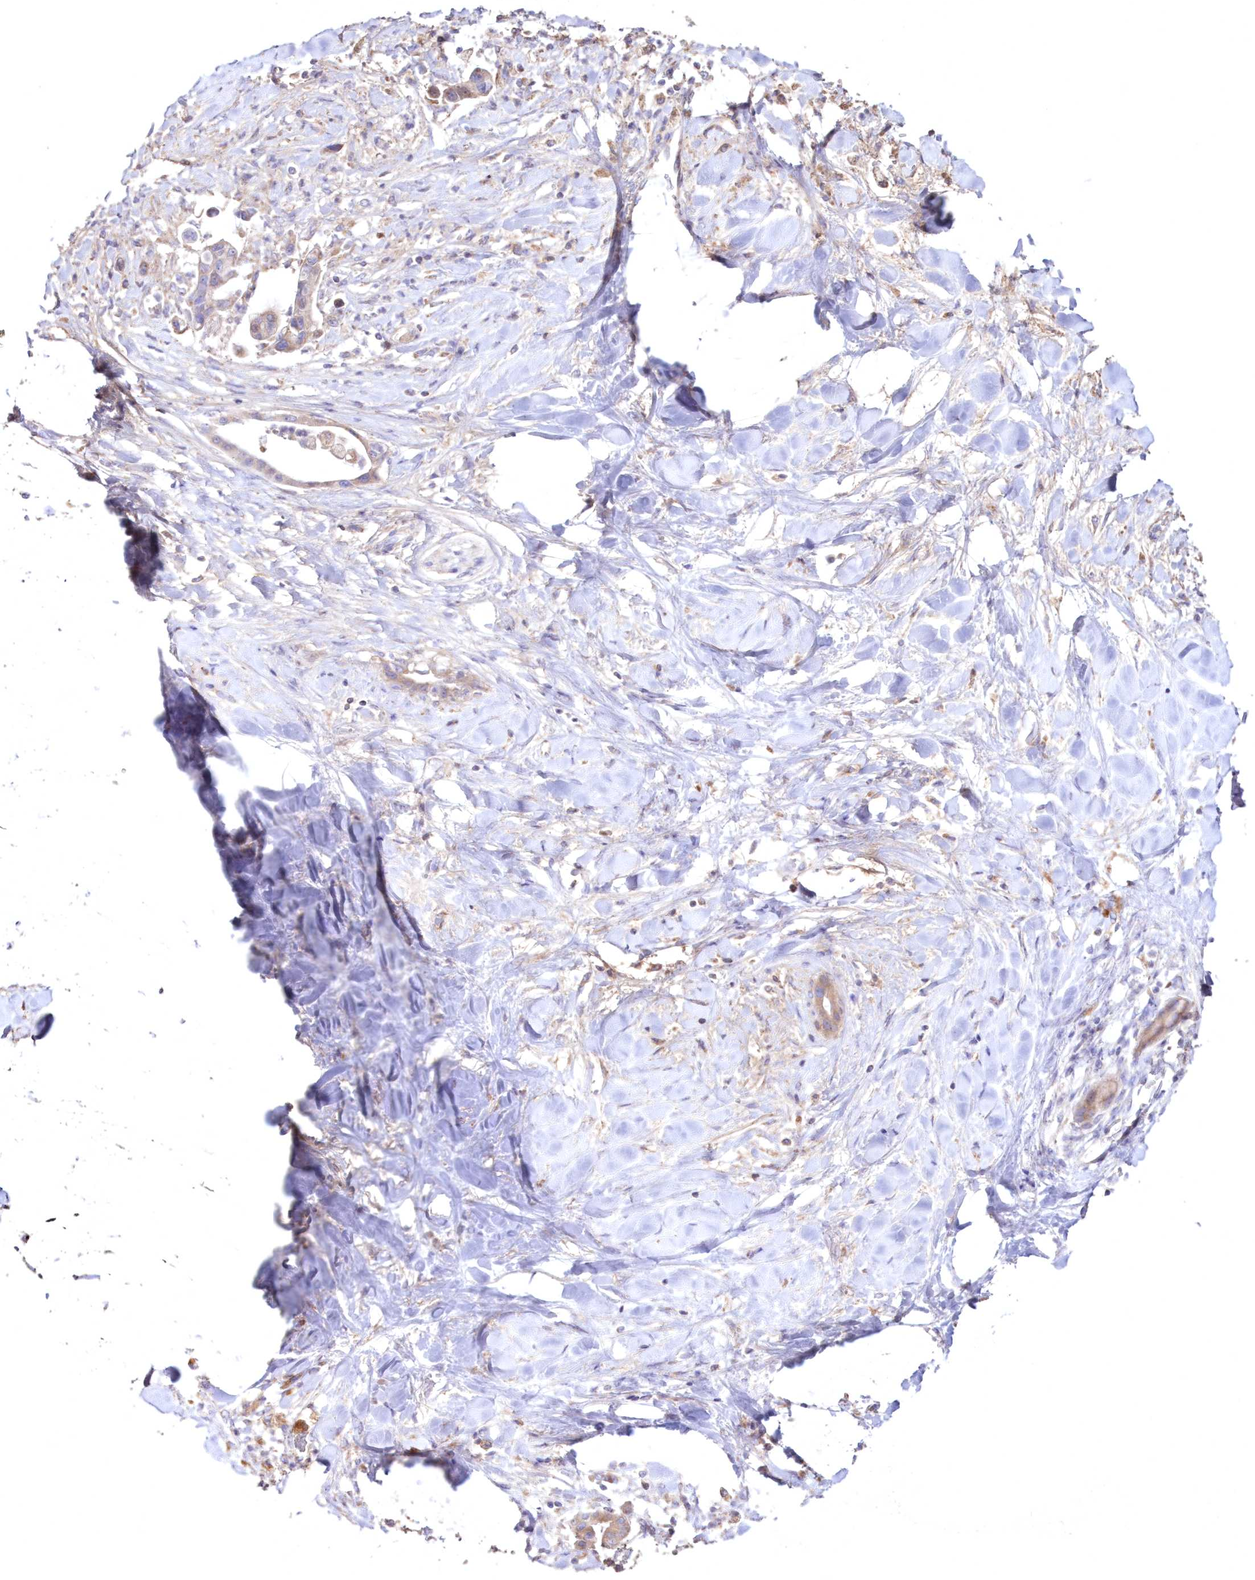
{"staining": {"intensity": "weak", "quantity": "<25%", "location": "cytoplasmic/membranous"}, "tissue": "liver cancer", "cell_type": "Tumor cells", "image_type": "cancer", "snomed": [{"axis": "morphology", "description": "Cholangiocarcinoma"}, {"axis": "topography", "description": "Liver"}], "caption": "A high-resolution photomicrograph shows IHC staining of cholangiocarcinoma (liver), which demonstrates no significant expression in tumor cells.", "gene": "HADHB", "patient": {"sex": "female", "age": 54}}